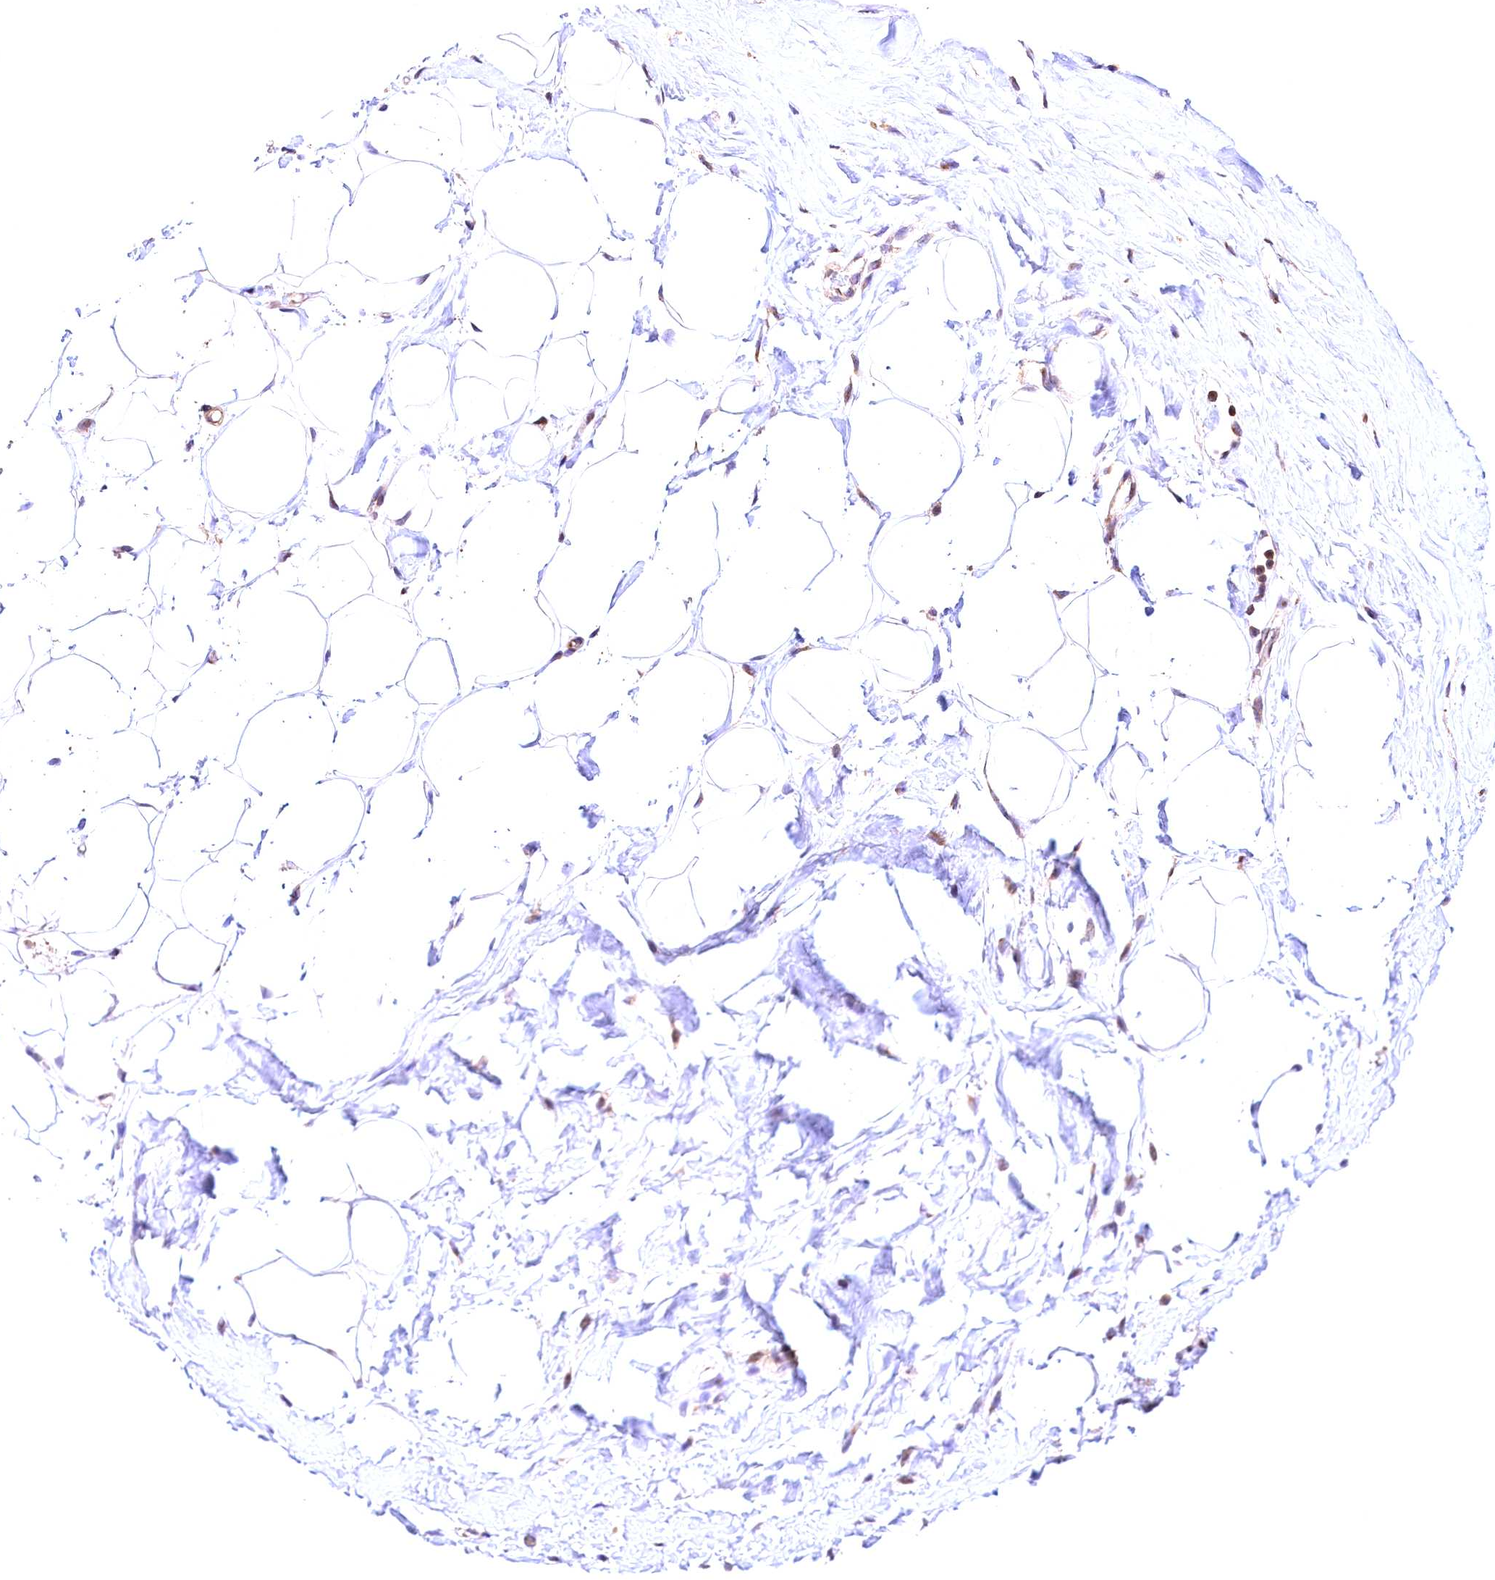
{"staining": {"intensity": "weak", "quantity": "25%-75%", "location": "cytoplasmic/membranous"}, "tissue": "adipose tissue", "cell_type": "Adipocytes", "image_type": "normal", "snomed": [{"axis": "morphology", "description": "Normal tissue, NOS"}, {"axis": "topography", "description": "Breast"}], "caption": "Immunohistochemical staining of normal adipose tissue shows 25%-75% levels of weak cytoplasmic/membranous protein staining in about 25%-75% of adipocytes.", "gene": "CHORDC1", "patient": {"sex": "female", "age": 26}}